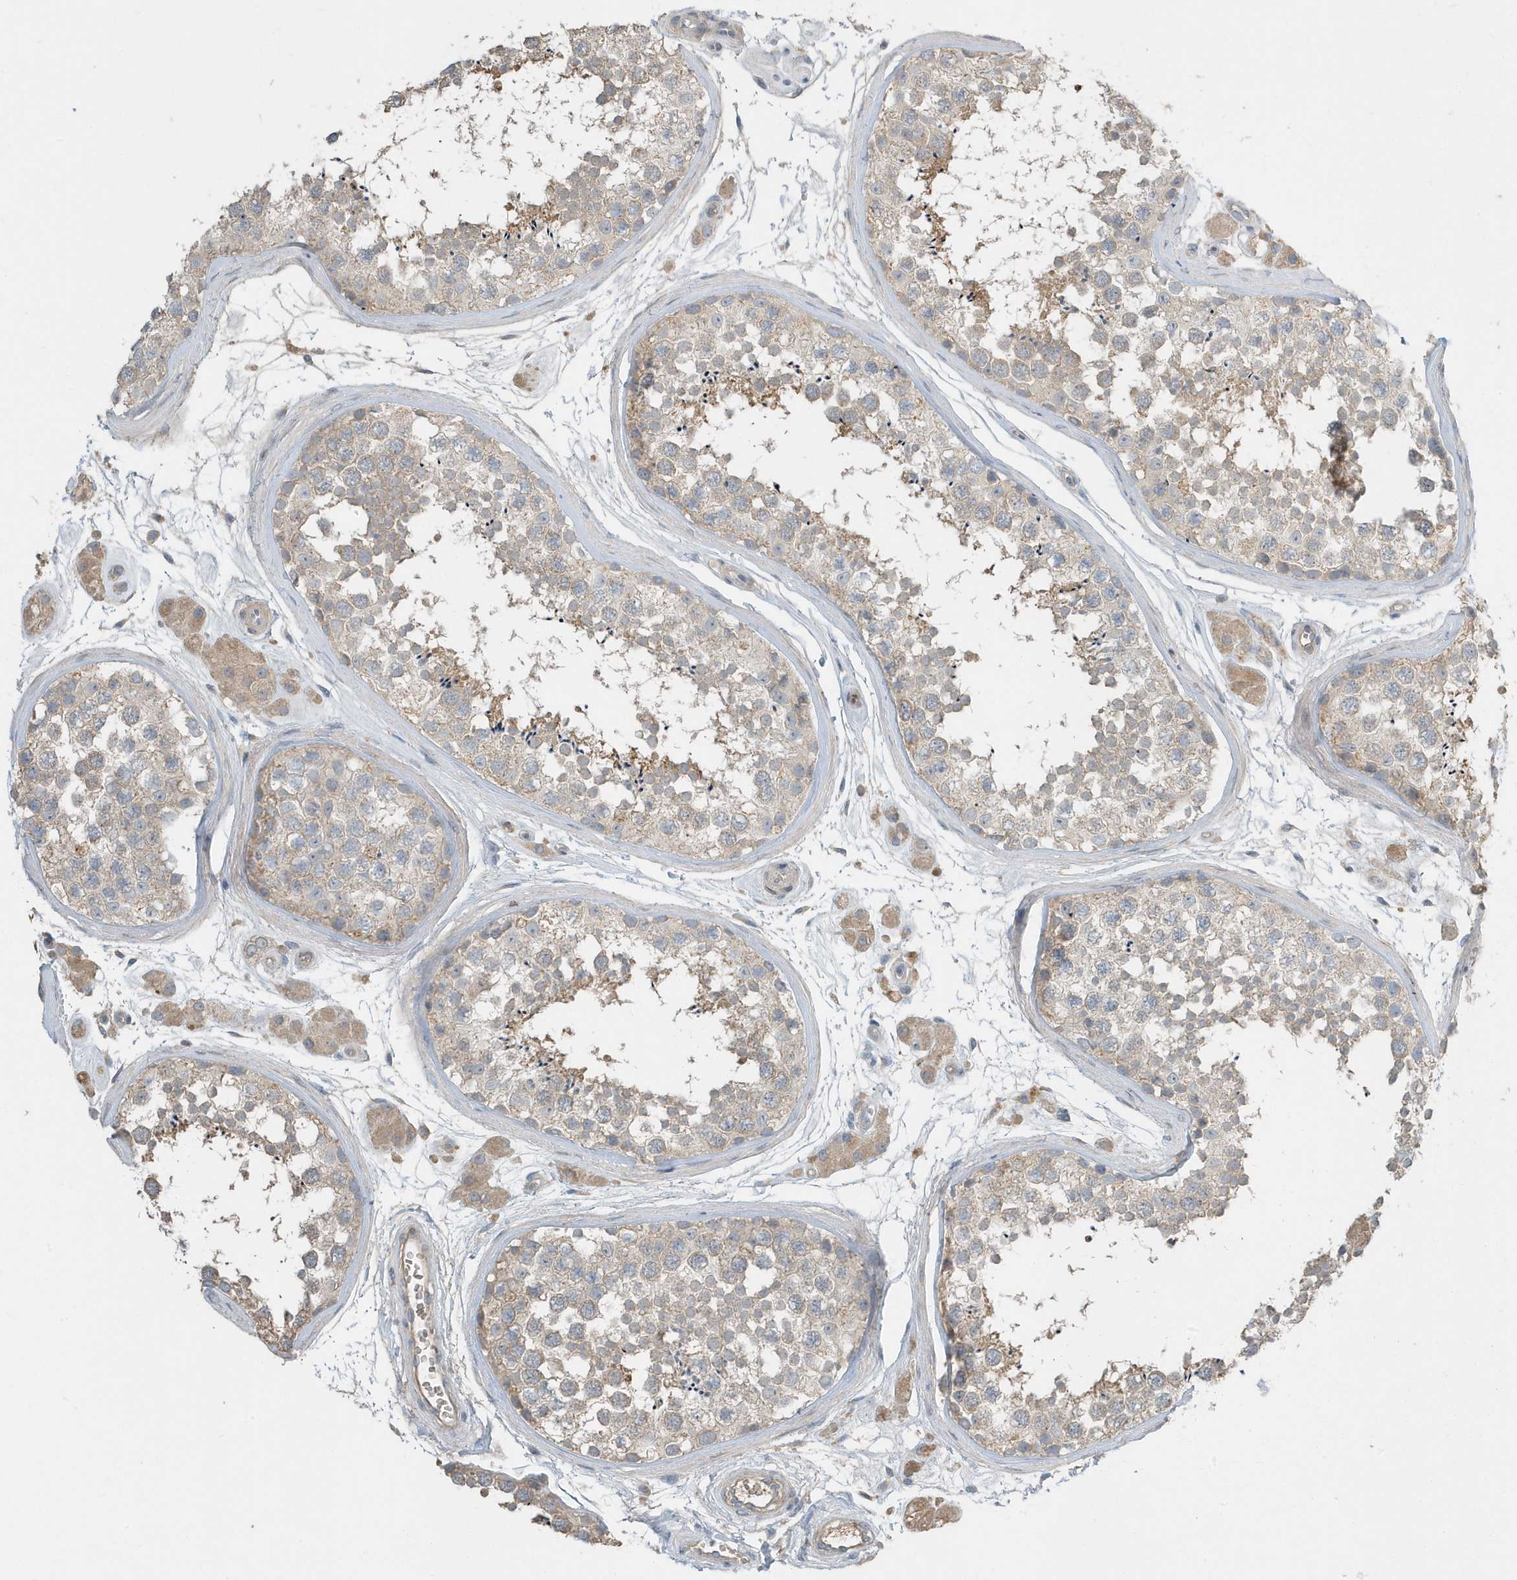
{"staining": {"intensity": "moderate", "quantity": "<25%", "location": "cytoplasmic/membranous"}, "tissue": "testis", "cell_type": "Cells in seminiferous ducts", "image_type": "normal", "snomed": [{"axis": "morphology", "description": "Normal tissue, NOS"}, {"axis": "topography", "description": "Testis"}], "caption": "A photomicrograph of human testis stained for a protein demonstrates moderate cytoplasmic/membranous brown staining in cells in seminiferous ducts.", "gene": "USP53", "patient": {"sex": "male", "age": 56}}